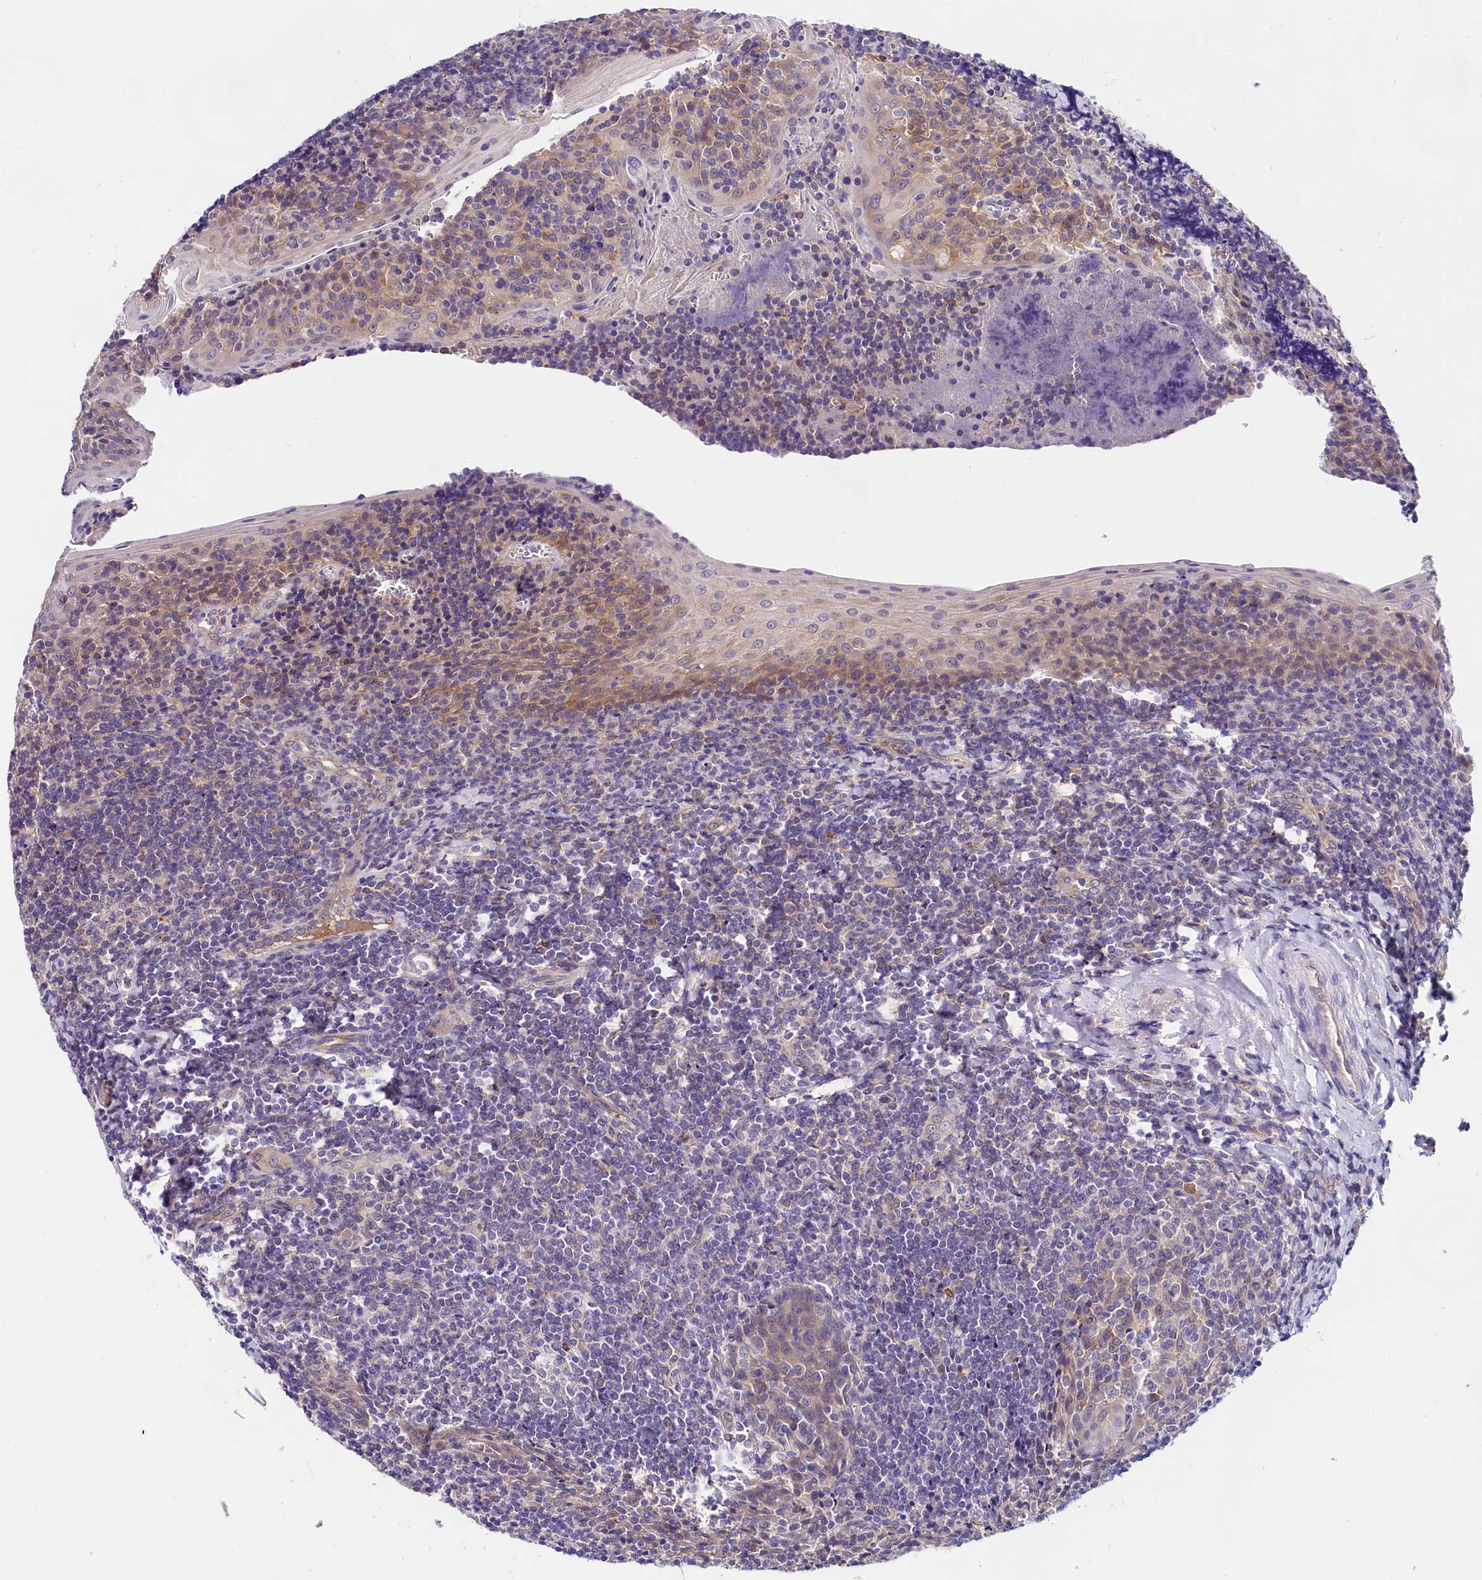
{"staining": {"intensity": "negative", "quantity": "none", "location": "none"}, "tissue": "tonsil", "cell_type": "Germinal center cells", "image_type": "normal", "snomed": [{"axis": "morphology", "description": "Normal tissue, NOS"}, {"axis": "topography", "description": "Tonsil"}], "caption": "Immunohistochemistry micrograph of benign human tonsil stained for a protein (brown), which displays no expression in germinal center cells. Nuclei are stained in blue.", "gene": "OAS3", "patient": {"sex": "male", "age": 27}}